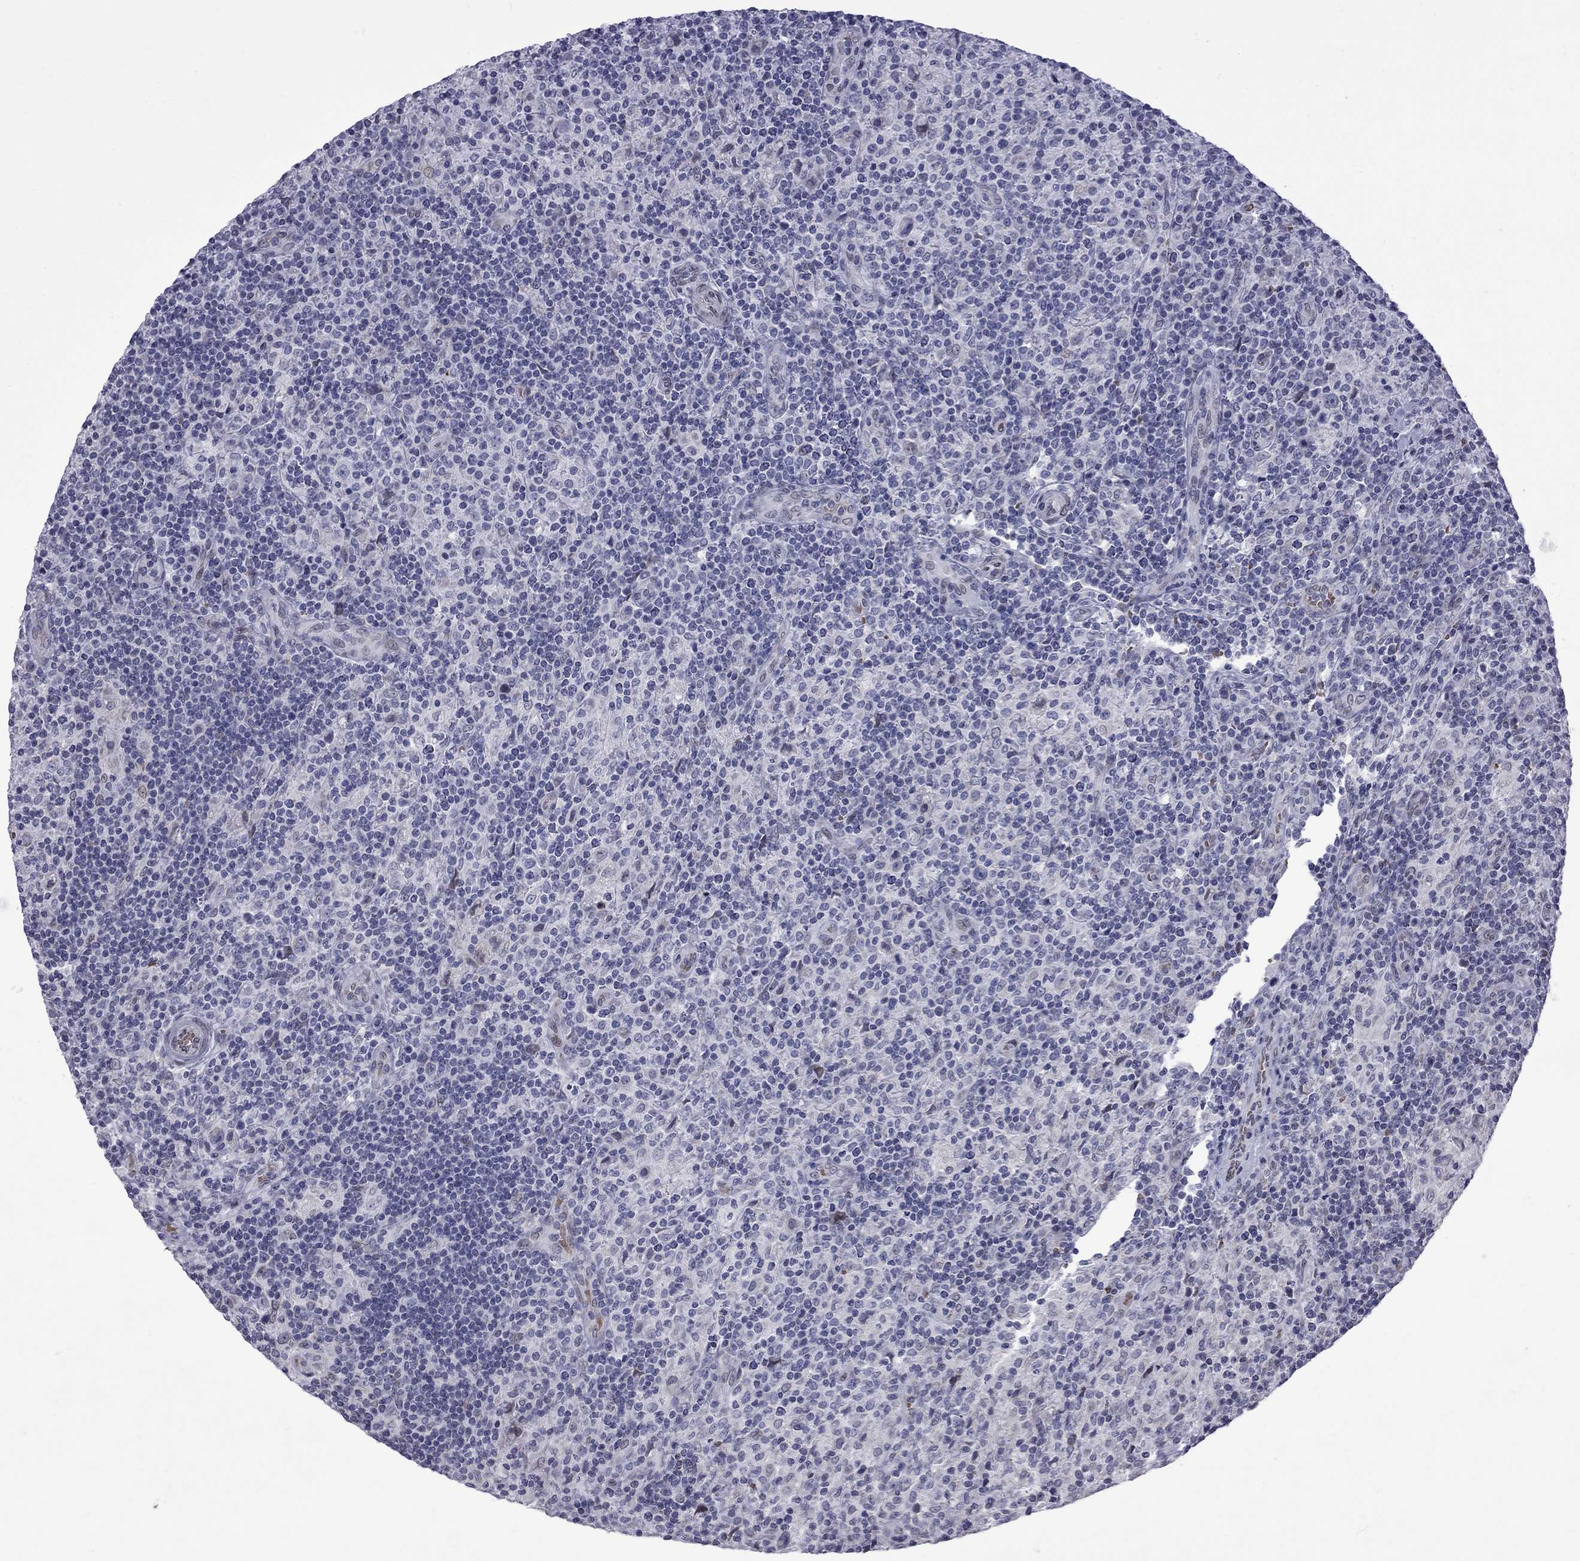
{"staining": {"intensity": "negative", "quantity": "none", "location": "none"}, "tissue": "lymphoma", "cell_type": "Tumor cells", "image_type": "cancer", "snomed": [{"axis": "morphology", "description": "Hodgkin's disease, NOS"}, {"axis": "topography", "description": "Lymph node"}], "caption": "There is no significant positivity in tumor cells of lymphoma.", "gene": "CLTCL1", "patient": {"sex": "male", "age": 70}}